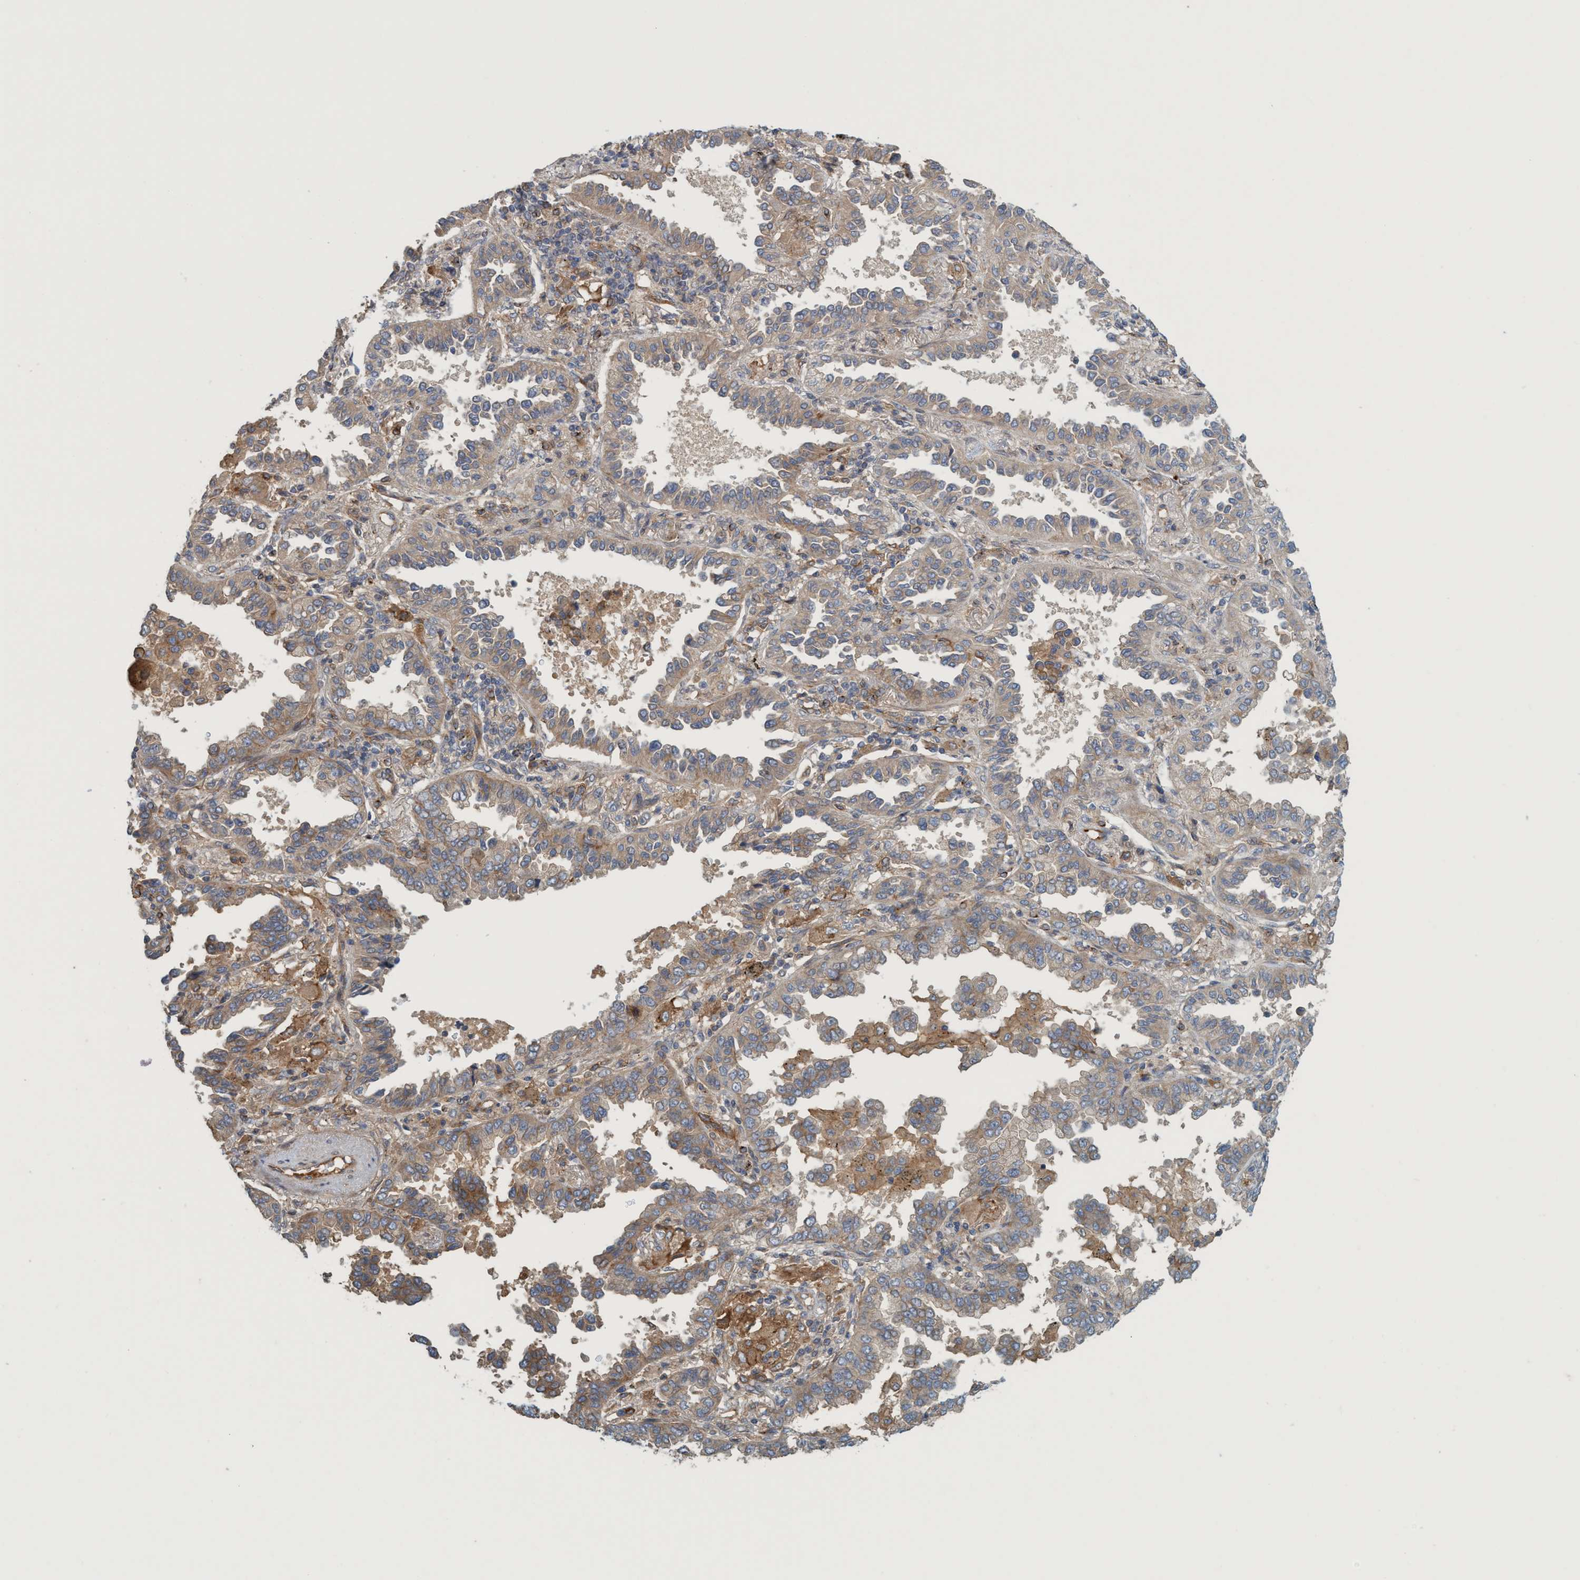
{"staining": {"intensity": "weak", "quantity": ">75%", "location": "cytoplasmic/membranous"}, "tissue": "lung cancer", "cell_type": "Tumor cells", "image_type": "cancer", "snomed": [{"axis": "morphology", "description": "Normal tissue, NOS"}, {"axis": "morphology", "description": "Adenocarcinoma, NOS"}, {"axis": "topography", "description": "Lung"}], "caption": "This micrograph shows adenocarcinoma (lung) stained with immunohistochemistry (IHC) to label a protein in brown. The cytoplasmic/membranous of tumor cells show weak positivity for the protein. Nuclei are counter-stained blue.", "gene": "SPECC1", "patient": {"sex": "male", "age": 59}}